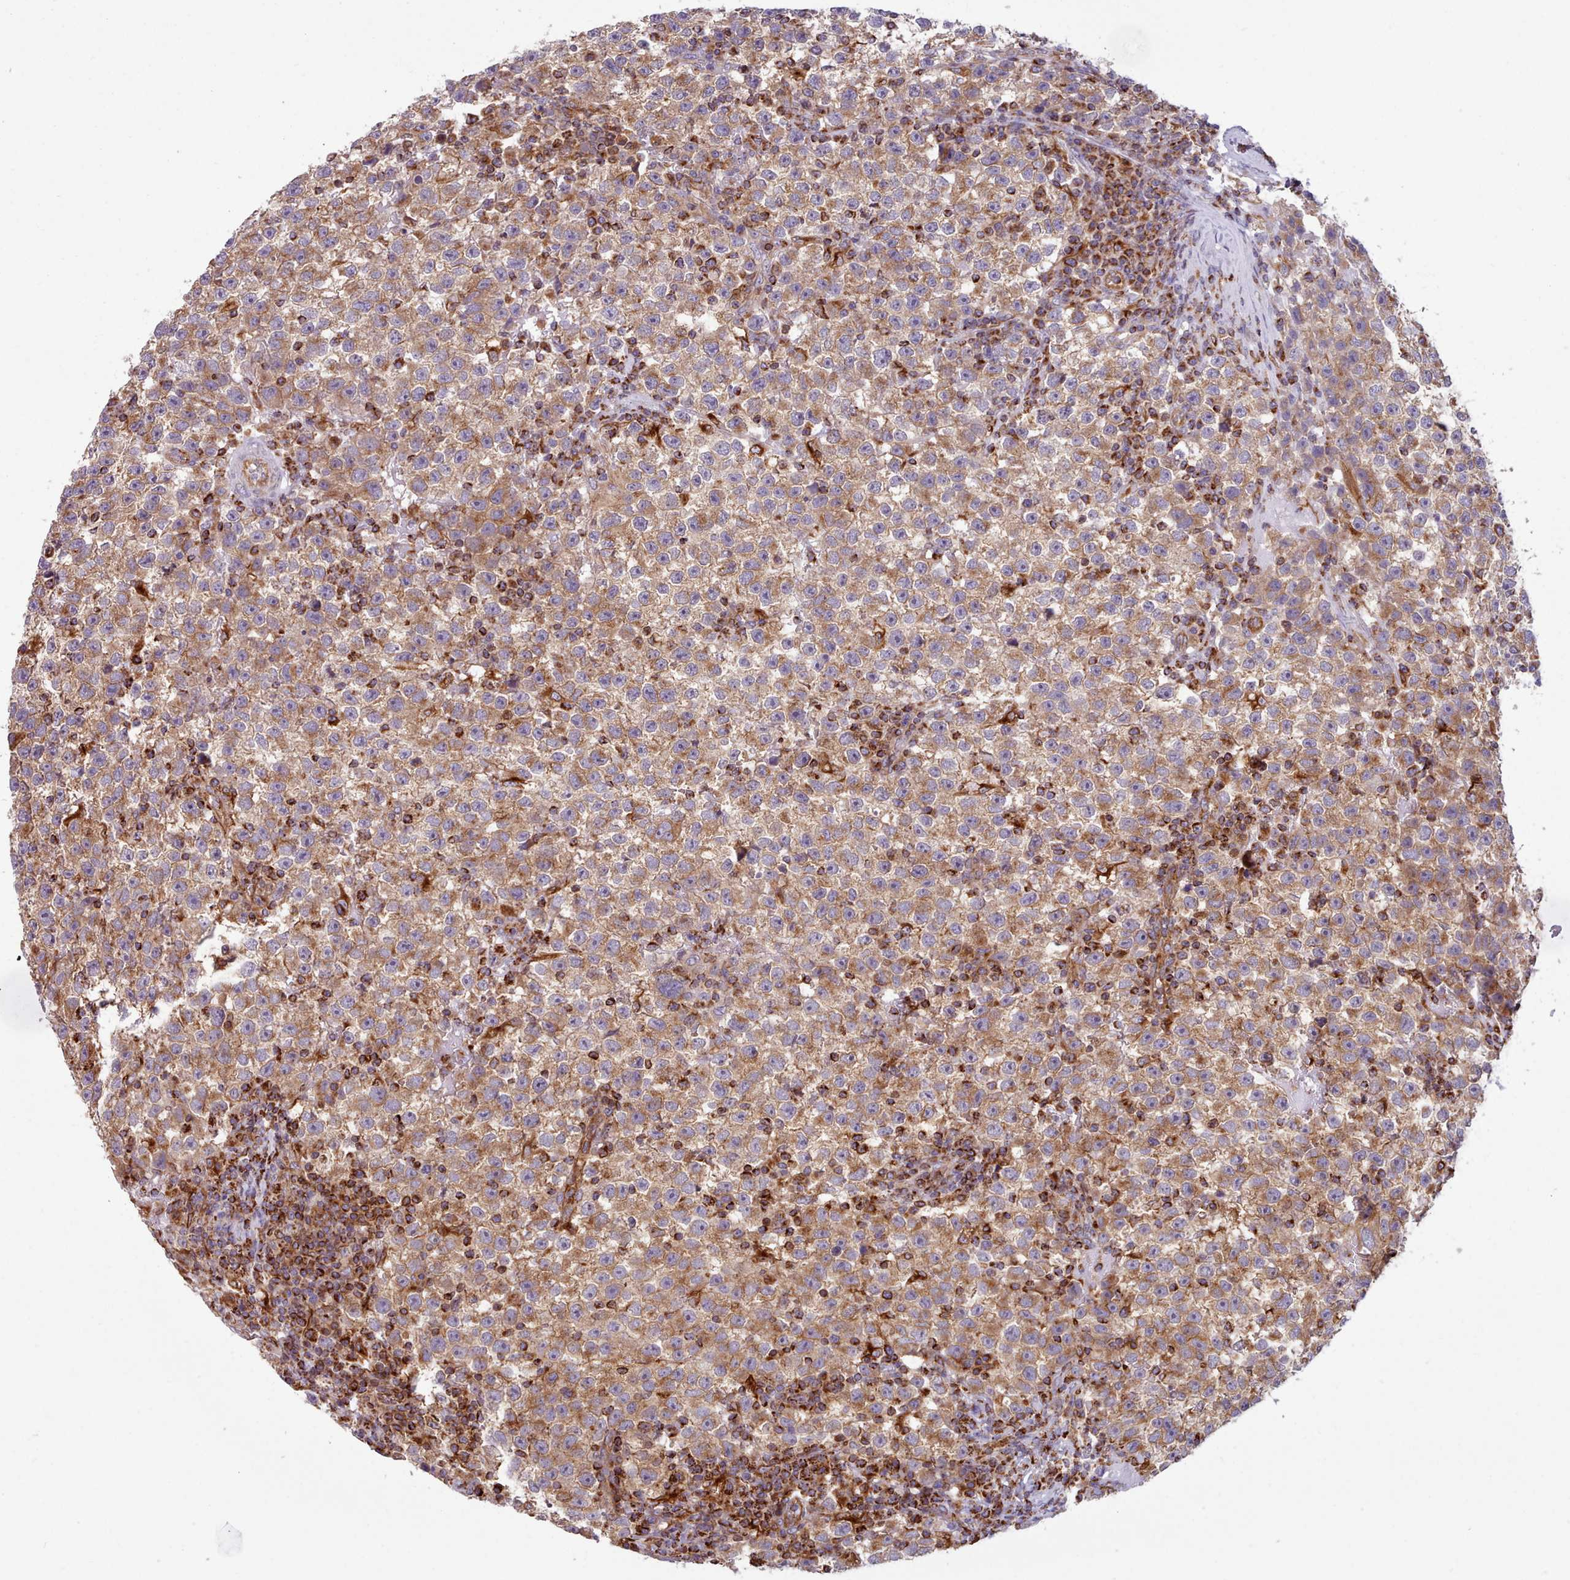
{"staining": {"intensity": "moderate", "quantity": ">75%", "location": "cytoplasmic/membranous"}, "tissue": "testis cancer", "cell_type": "Tumor cells", "image_type": "cancer", "snomed": [{"axis": "morphology", "description": "Seminoma, NOS"}, {"axis": "topography", "description": "Testis"}], "caption": "About >75% of tumor cells in seminoma (testis) demonstrate moderate cytoplasmic/membranous protein staining as visualized by brown immunohistochemical staining.", "gene": "CRYBG1", "patient": {"sex": "male", "age": 22}}